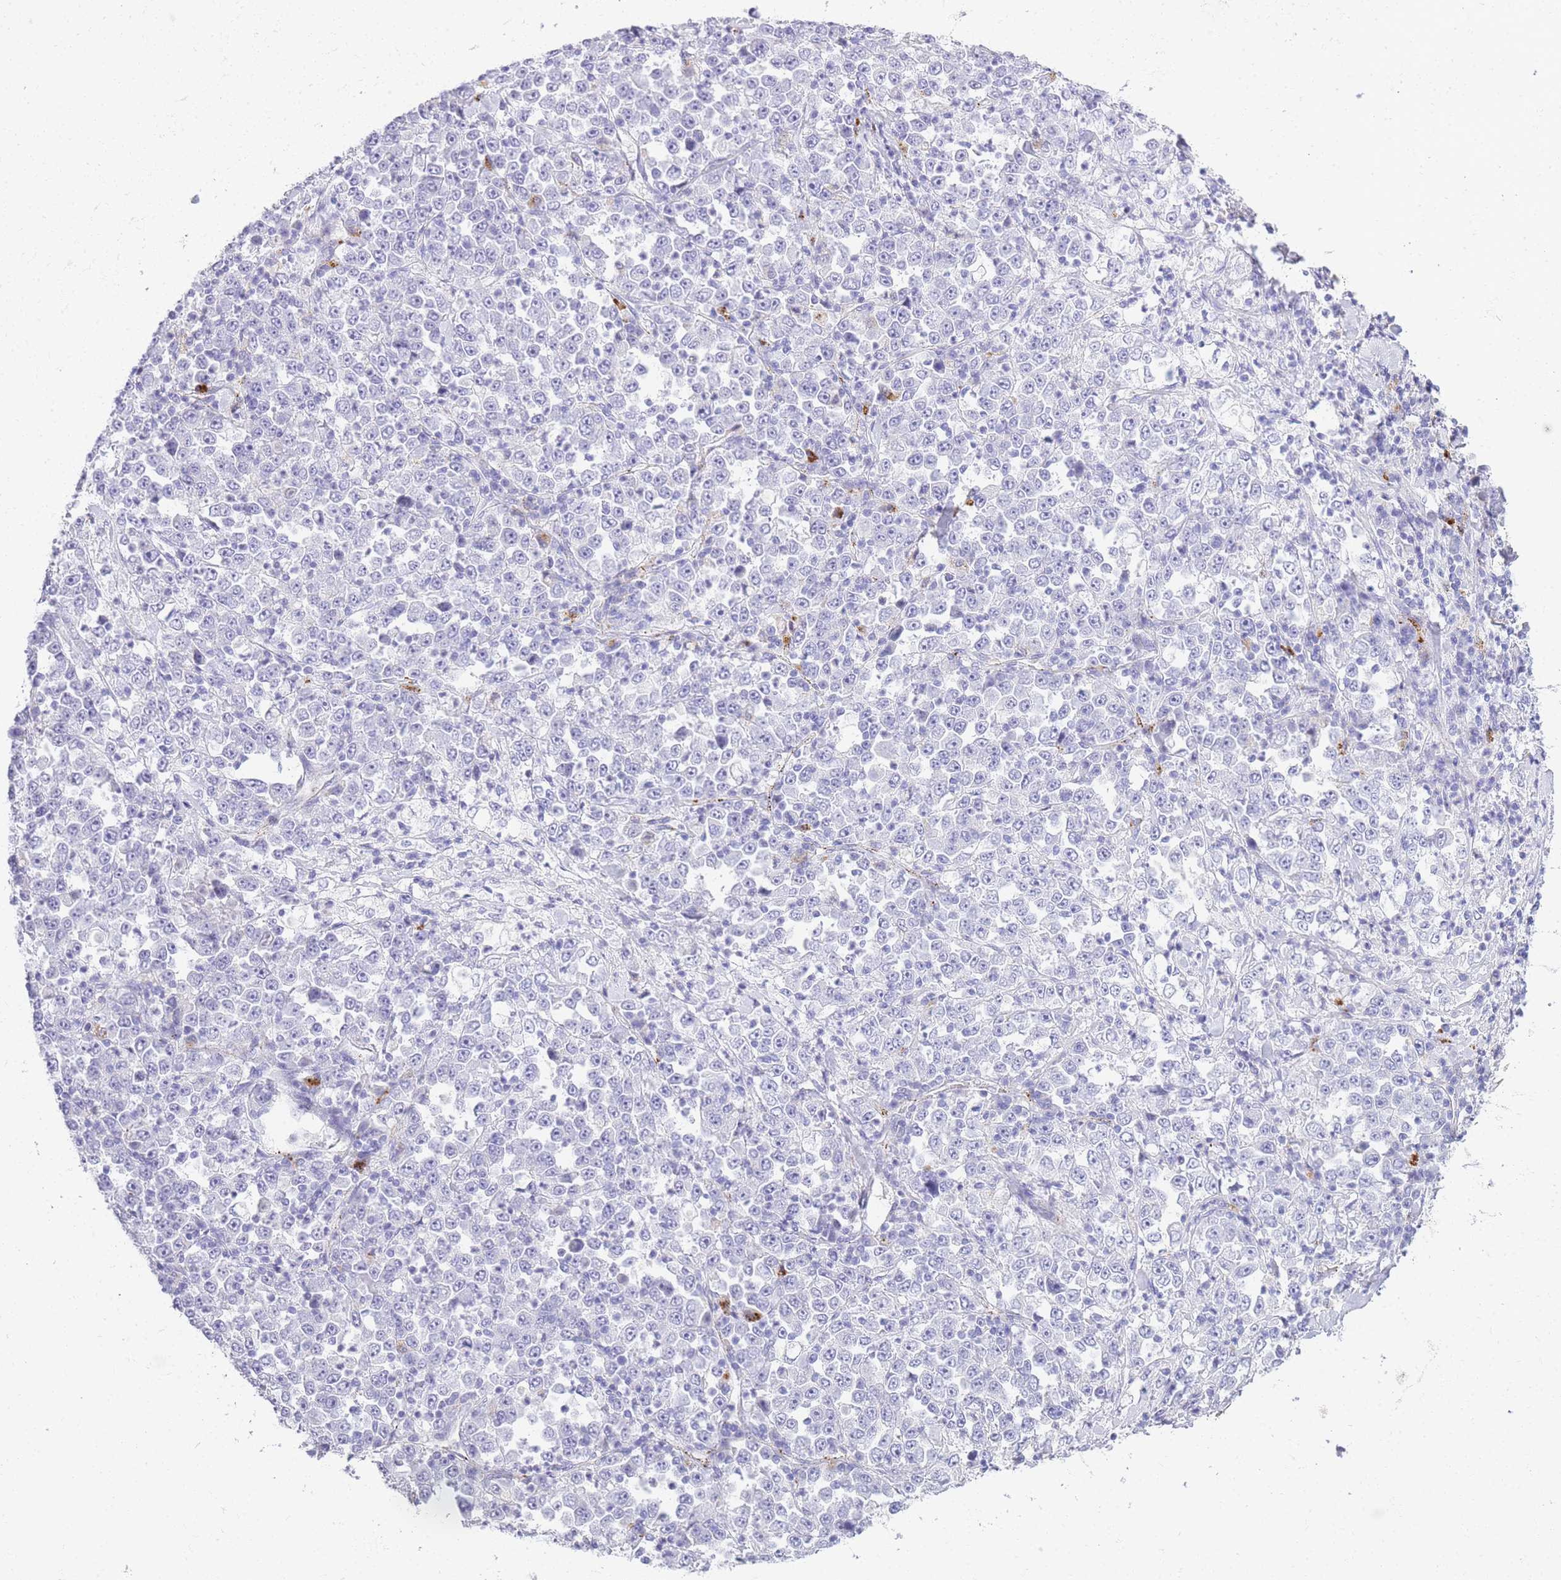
{"staining": {"intensity": "negative", "quantity": "none", "location": "none"}, "tissue": "stomach cancer", "cell_type": "Tumor cells", "image_type": "cancer", "snomed": [{"axis": "morphology", "description": "Normal tissue, NOS"}, {"axis": "morphology", "description": "Adenocarcinoma, NOS"}, {"axis": "topography", "description": "Stomach, upper"}, {"axis": "topography", "description": "Stomach"}], "caption": "Immunohistochemistry (IHC) micrograph of stomach cancer (adenocarcinoma) stained for a protein (brown), which displays no expression in tumor cells.", "gene": "RHO", "patient": {"sex": "male", "age": 59}}